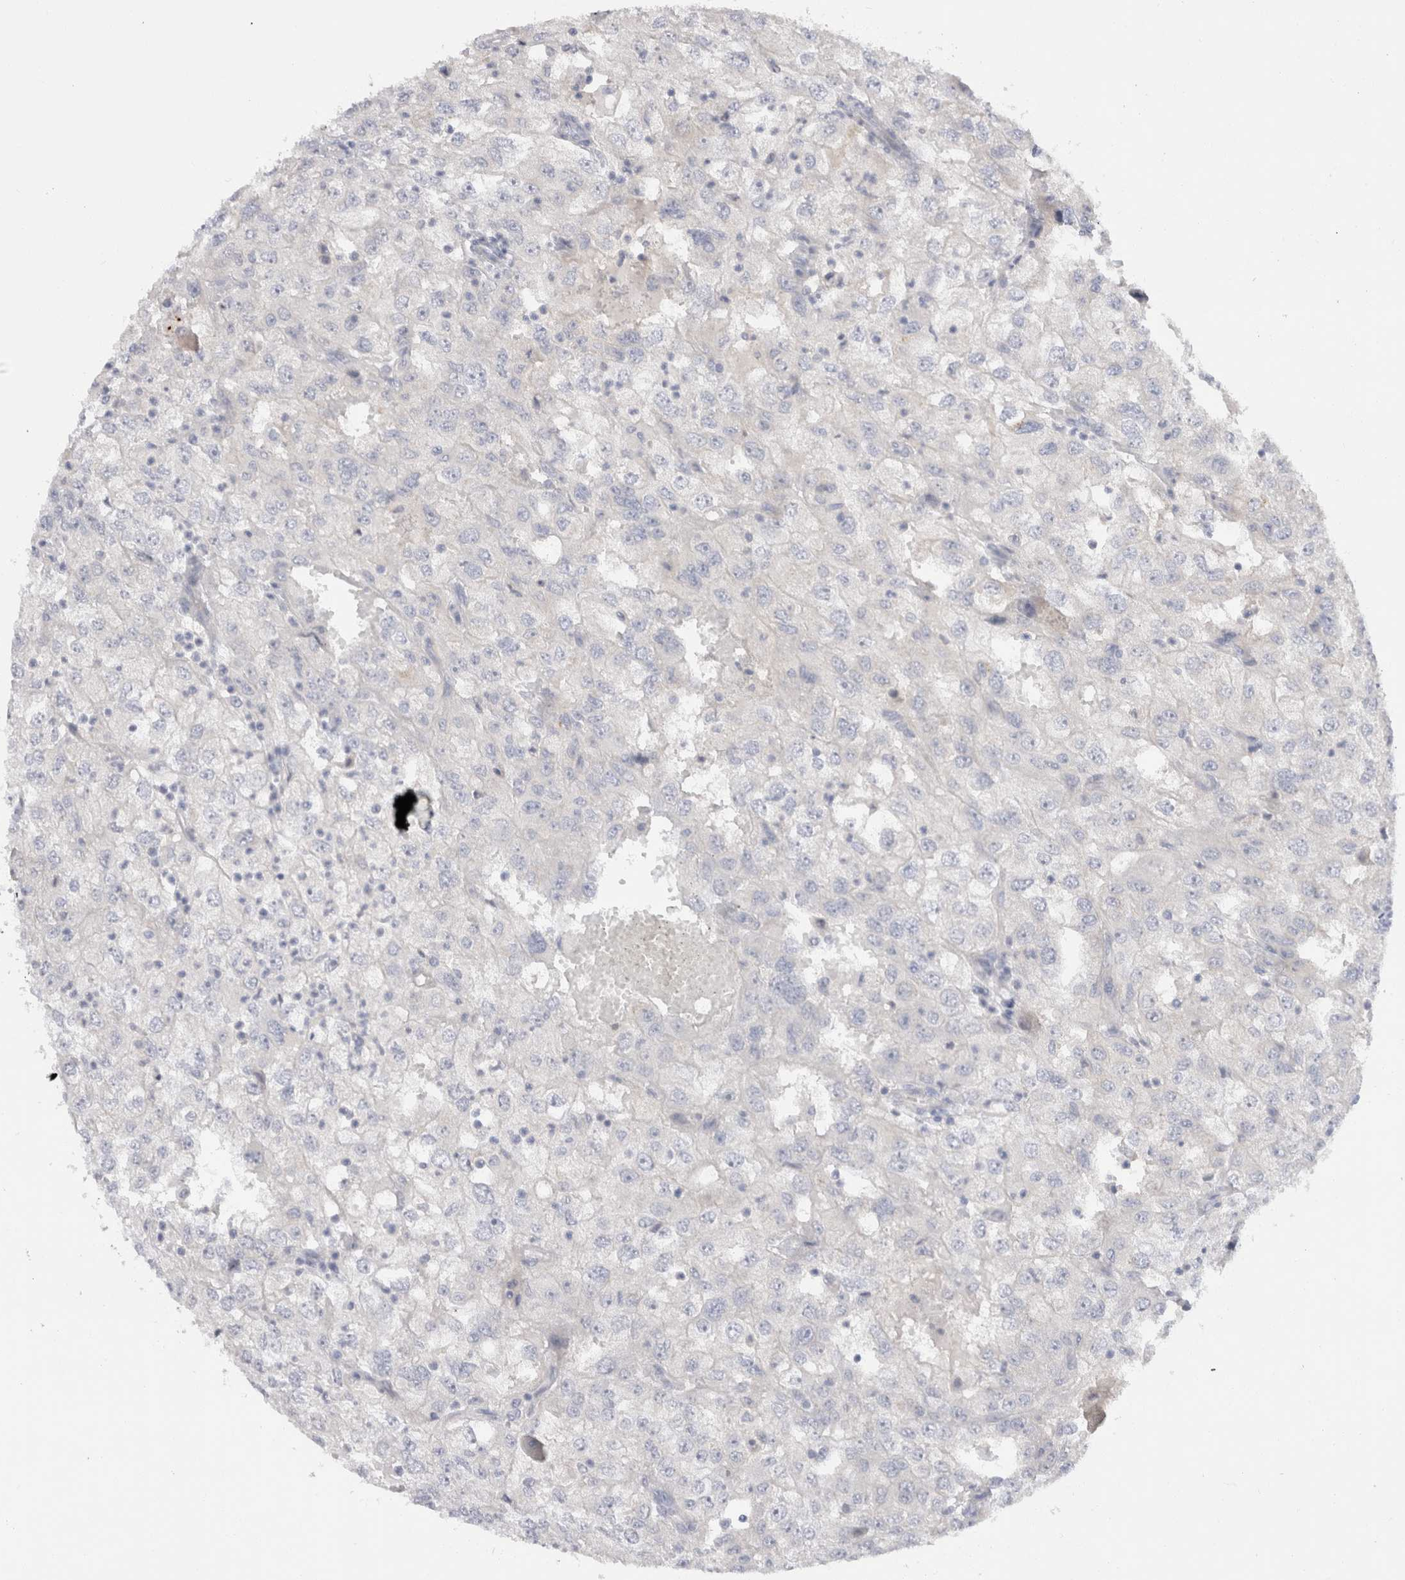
{"staining": {"intensity": "negative", "quantity": "none", "location": "none"}, "tissue": "renal cancer", "cell_type": "Tumor cells", "image_type": "cancer", "snomed": [{"axis": "morphology", "description": "Adenocarcinoma, NOS"}, {"axis": "topography", "description": "Kidney"}], "caption": "High magnification brightfield microscopy of renal adenocarcinoma stained with DAB (3,3'-diaminobenzidine) (brown) and counterstained with hematoxylin (blue): tumor cells show no significant staining.", "gene": "SPINK2", "patient": {"sex": "female", "age": 54}}